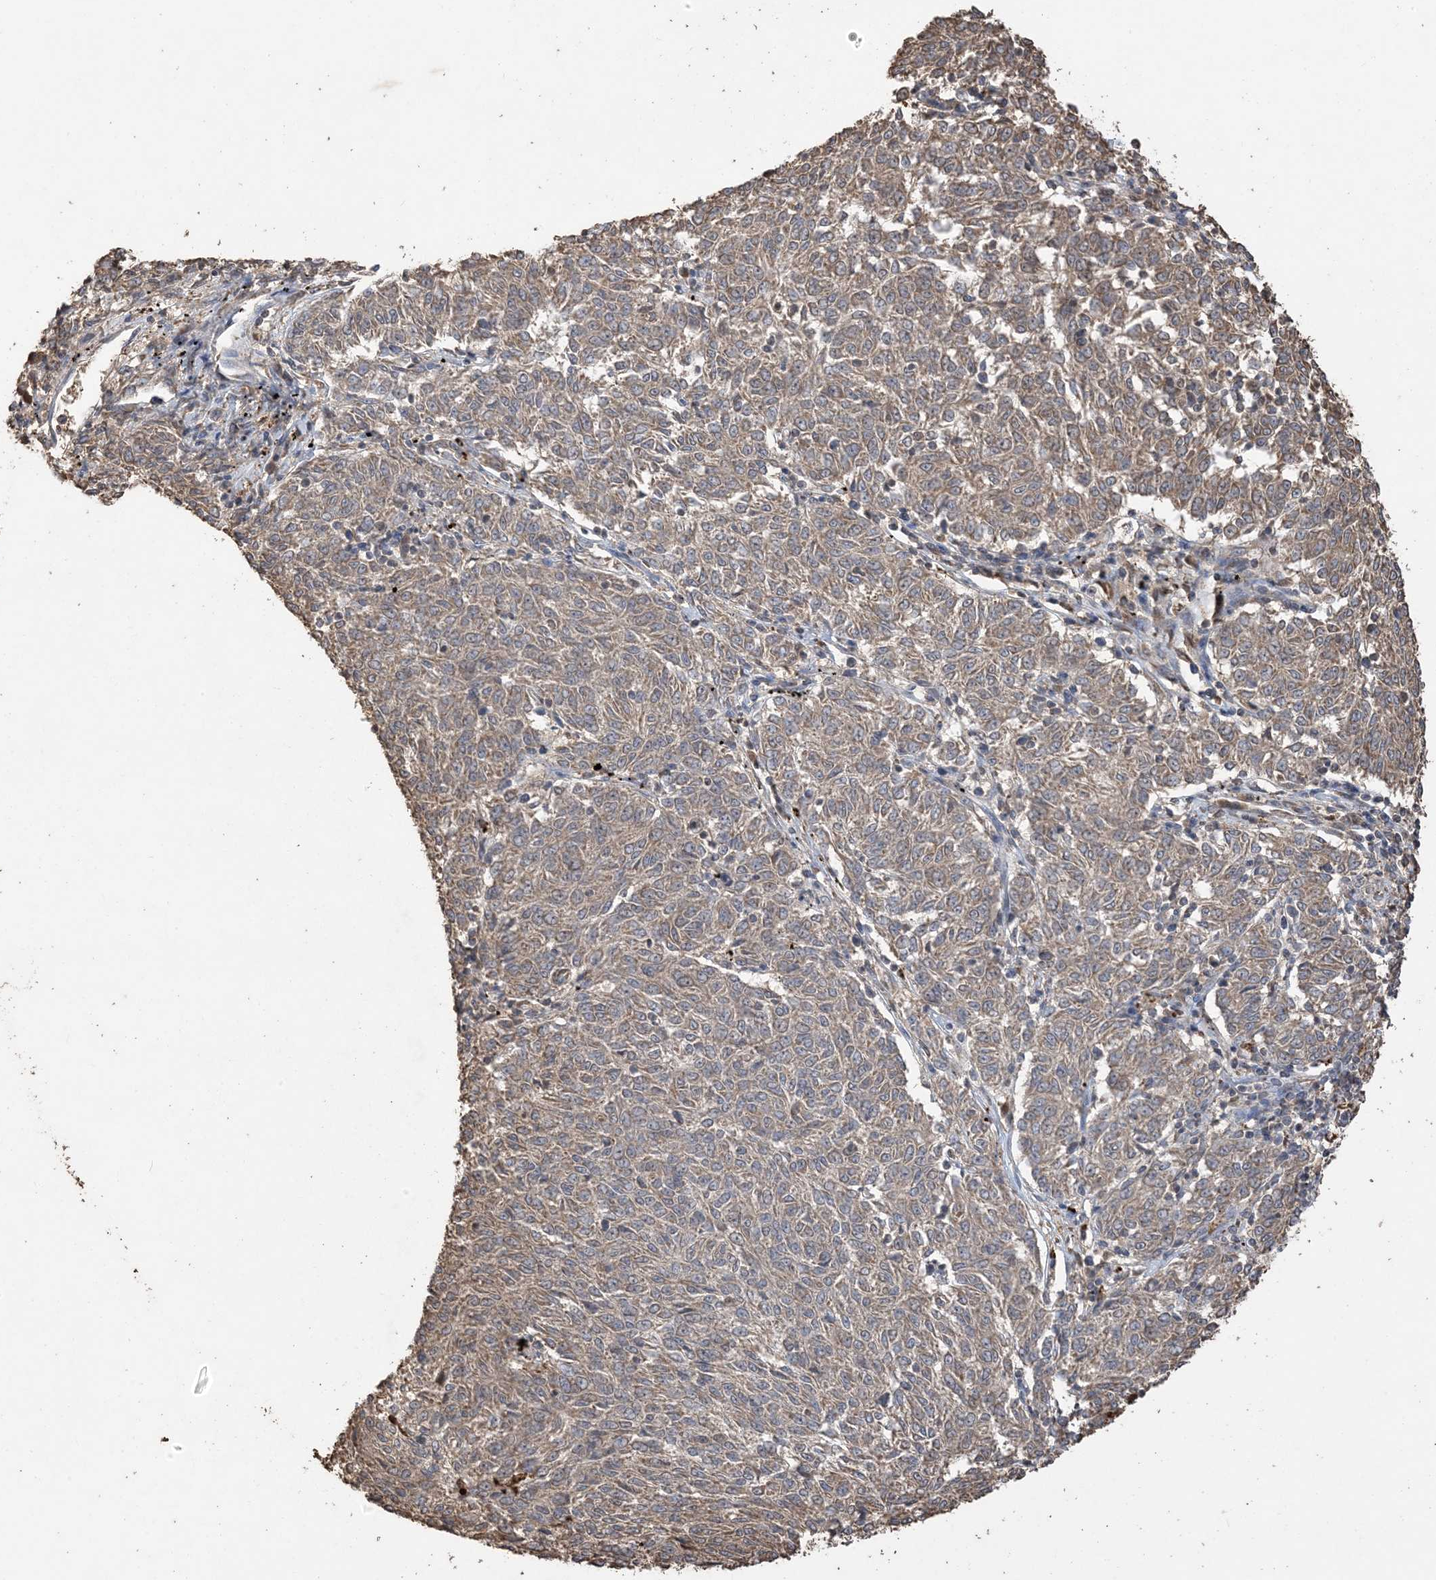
{"staining": {"intensity": "moderate", "quantity": ">75%", "location": "cytoplasmic/membranous"}, "tissue": "melanoma", "cell_type": "Tumor cells", "image_type": "cancer", "snomed": [{"axis": "morphology", "description": "Malignant melanoma, NOS"}, {"axis": "topography", "description": "Skin"}], "caption": "About >75% of tumor cells in melanoma exhibit moderate cytoplasmic/membranous protein expression as visualized by brown immunohistochemical staining.", "gene": "HPS4", "patient": {"sex": "female", "age": 72}}